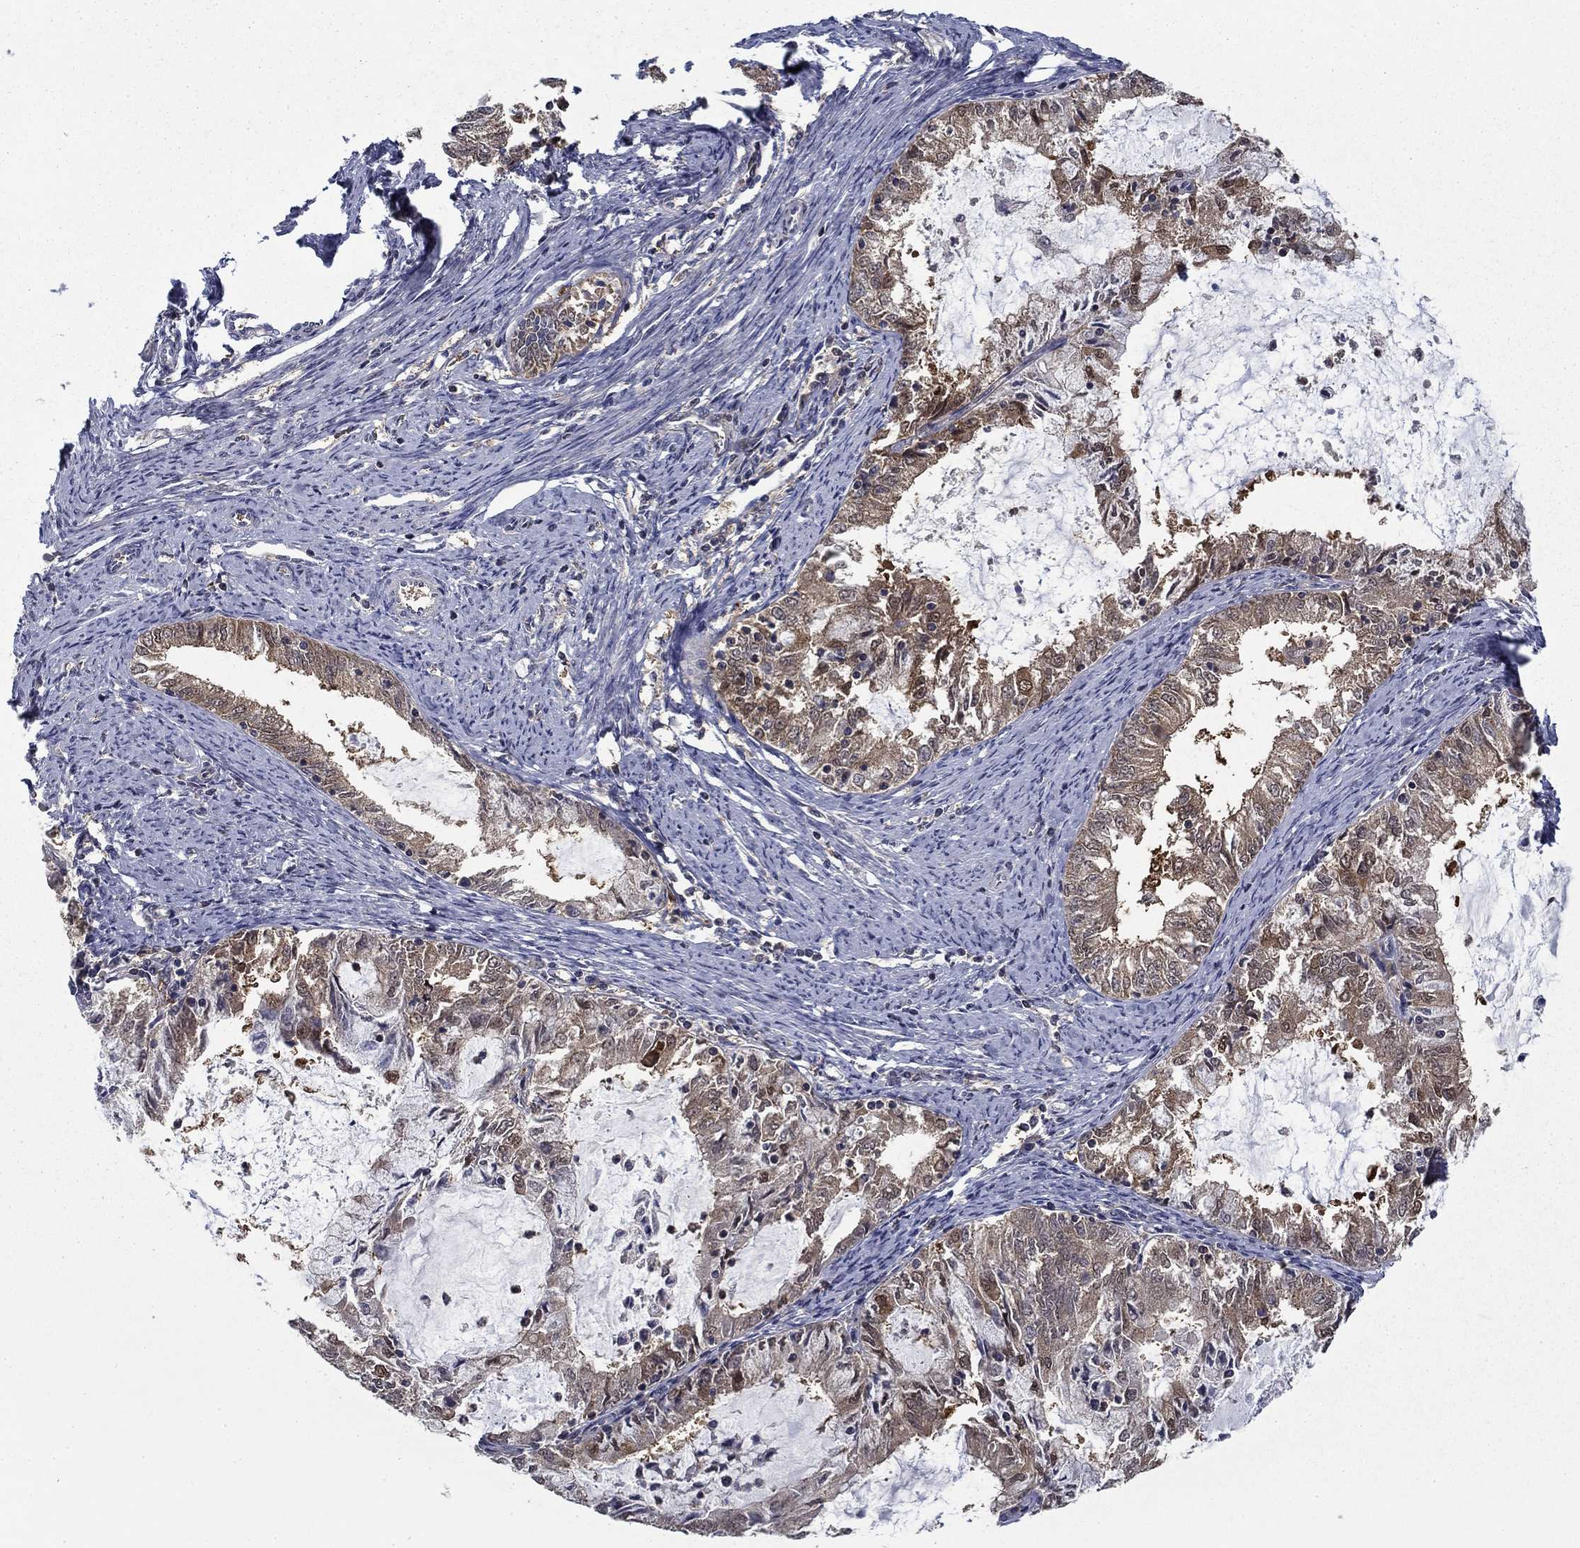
{"staining": {"intensity": "weak", "quantity": ">75%", "location": "cytoplasmic/membranous"}, "tissue": "endometrial cancer", "cell_type": "Tumor cells", "image_type": "cancer", "snomed": [{"axis": "morphology", "description": "Adenocarcinoma, NOS"}, {"axis": "topography", "description": "Endometrium"}], "caption": "Adenocarcinoma (endometrial) stained for a protein demonstrates weak cytoplasmic/membranous positivity in tumor cells.", "gene": "NIT2", "patient": {"sex": "female", "age": 57}}